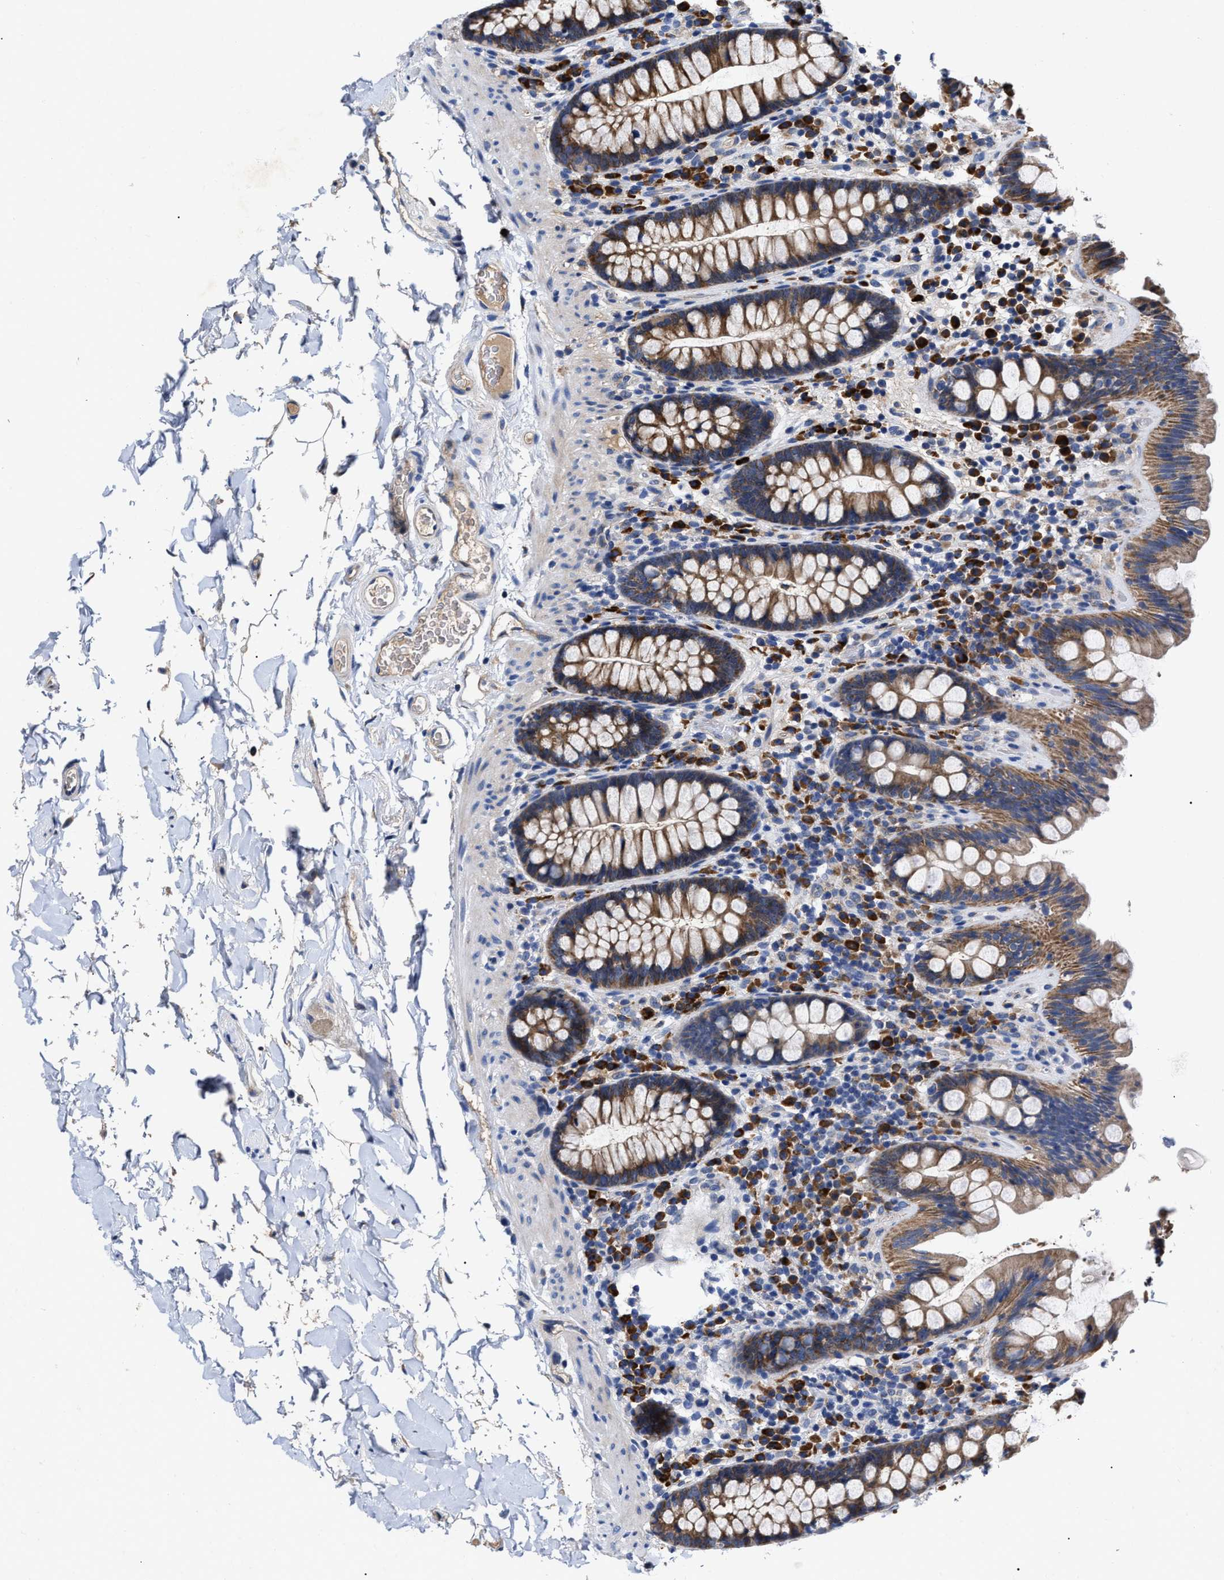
{"staining": {"intensity": "weak", "quantity": ">75%", "location": "cytoplasmic/membranous"}, "tissue": "colon", "cell_type": "Endothelial cells", "image_type": "normal", "snomed": [{"axis": "morphology", "description": "Normal tissue, NOS"}, {"axis": "topography", "description": "Colon"}], "caption": "Protein analysis of benign colon shows weak cytoplasmic/membranous positivity in approximately >75% of endothelial cells.", "gene": "MACC1", "patient": {"sex": "female", "age": 80}}